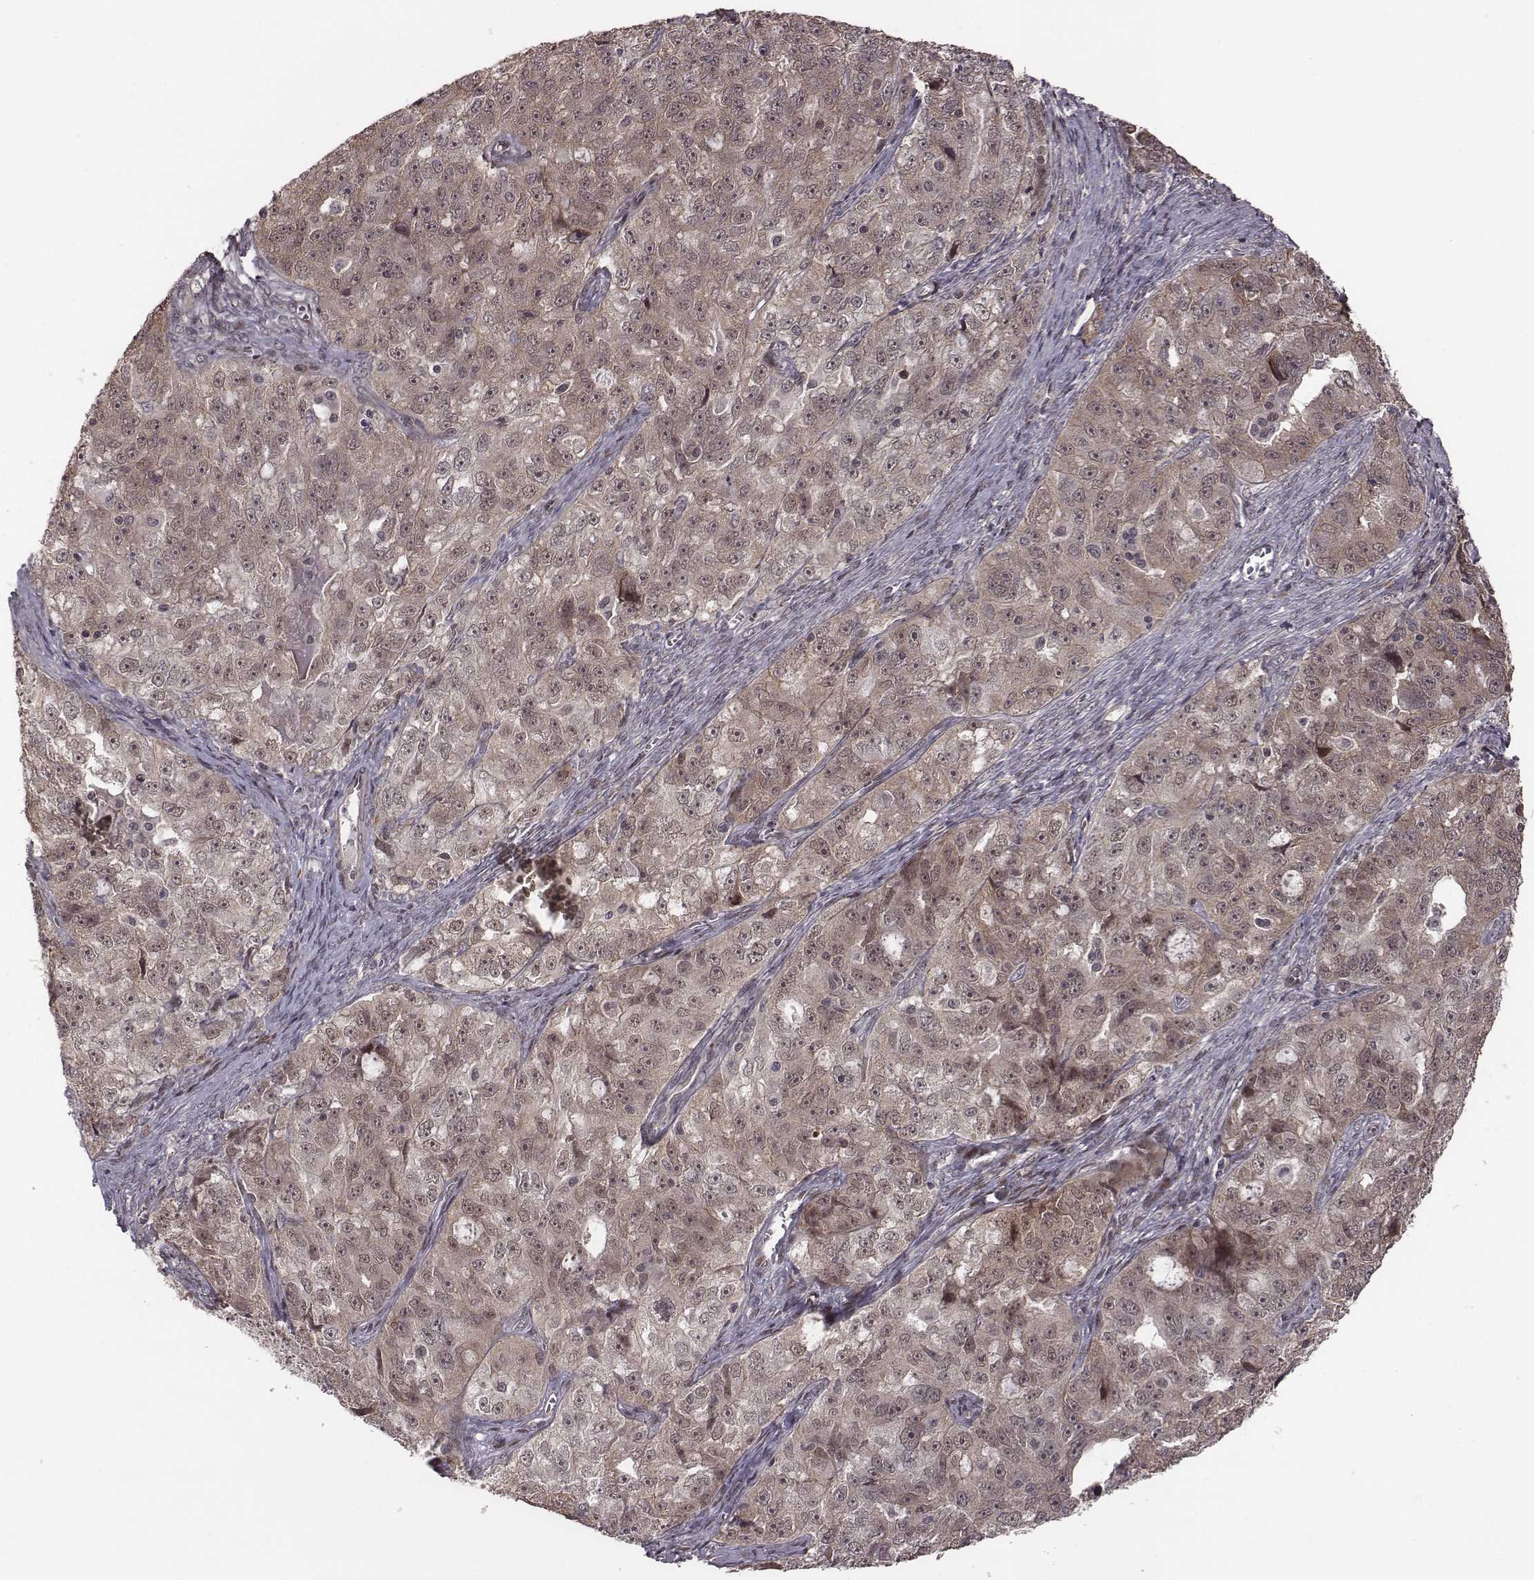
{"staining": {"intensity": "weak", "quantity": ">75%", "location": "cytoplasmic/membranous"}, "tissue": "ovarian cancer", "cell_type": "Tumor cells", "image_type": "cancer", "snomed": [{"axis": "morphology", "description": "Cystadenocarcinoma, serous, NOS"}, {"axis": "topography", "description": "Ovary"}], "caption": "Ovarian serous cystadenocarcinoma stained with a protein marker displays weak staining in tumor cells.", "gene": "RPL3", "patient": {"sex": "female", "age": 51}}